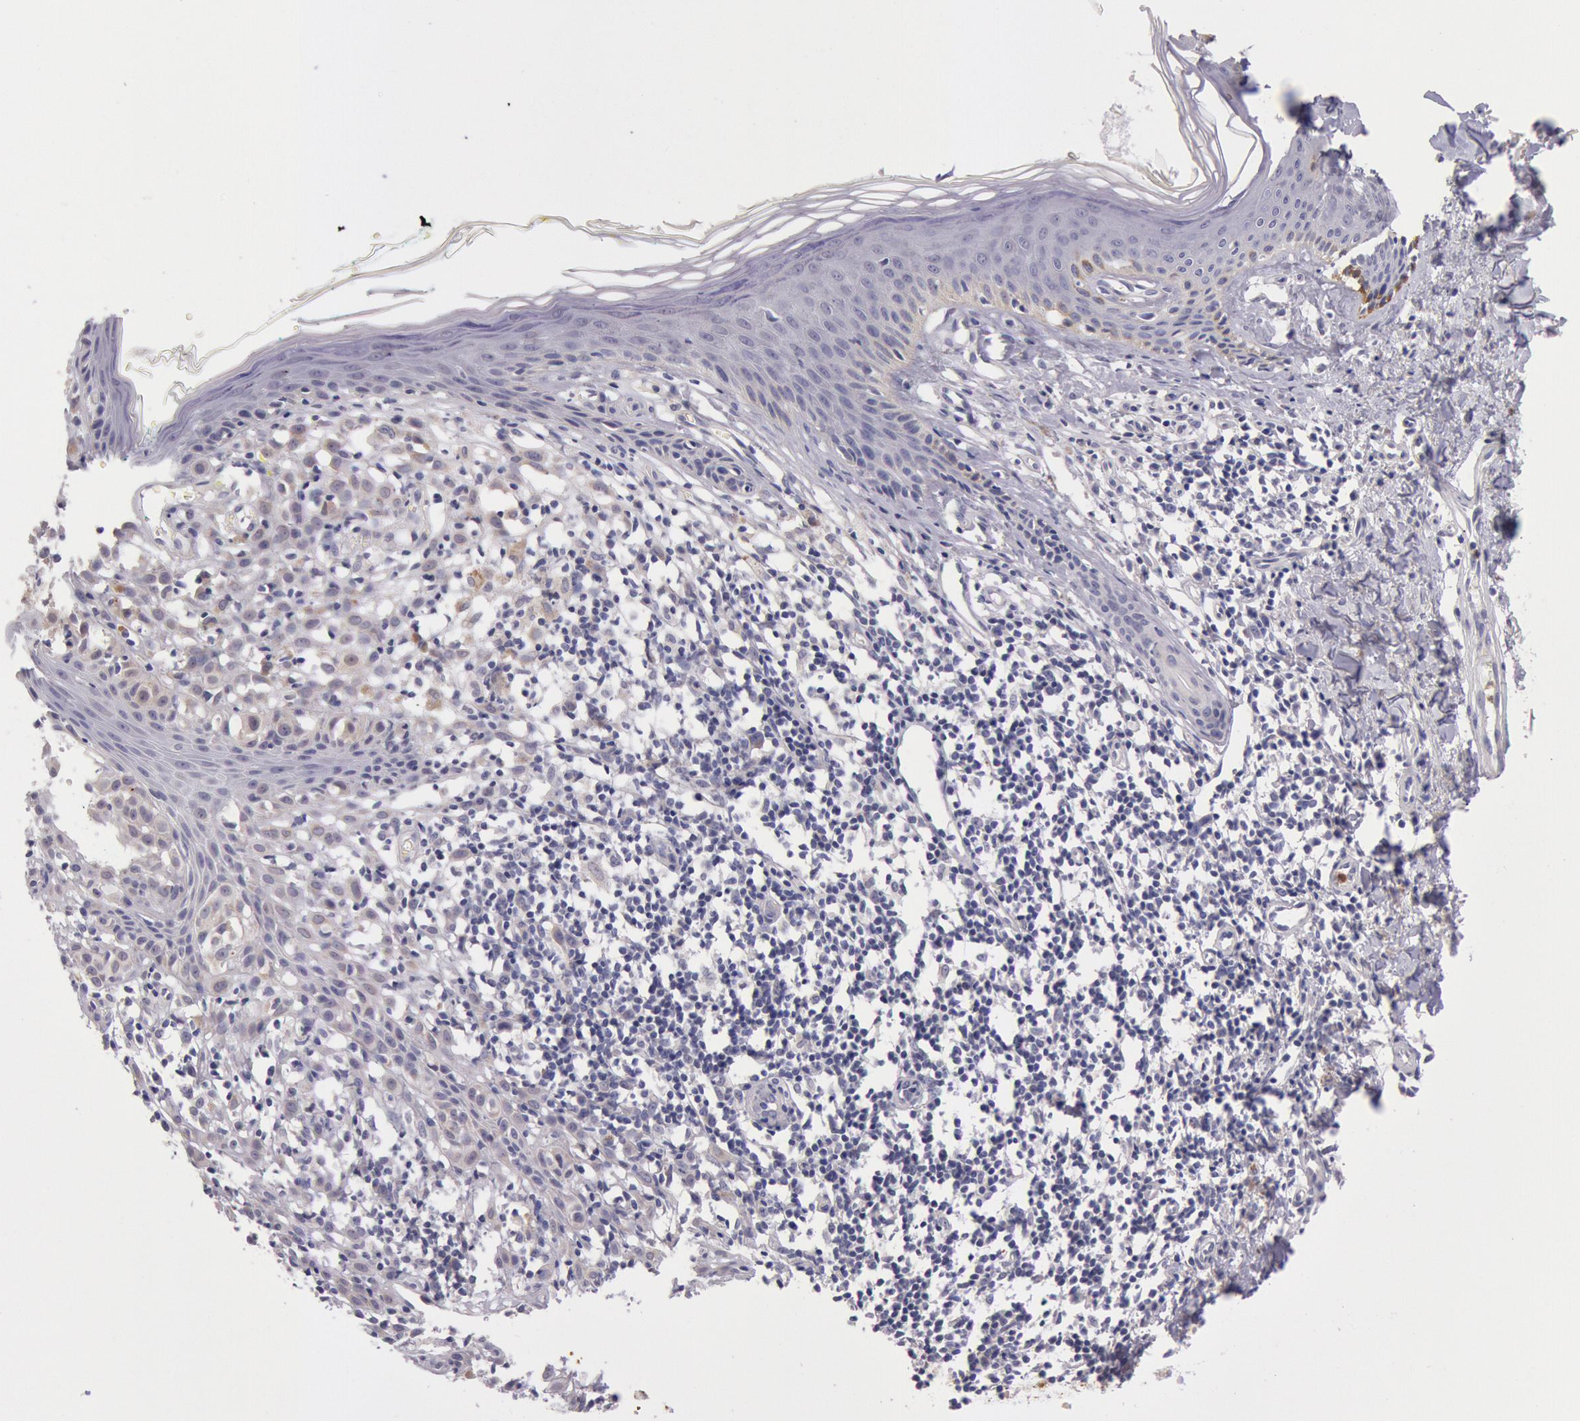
{"staining": {"intensity": "negative", "quantity": "none", "location": "none"}, "tissue": "melanoma", "cell_type": "Tumor cells", "image_type": "cancer", "snomed": [{"axis": "morphology", "description": "Malignant melanoma, NOS"}, {"axis": "topography", "description": "Skin"}], "caption": "An image of human melanoma is negative for staining in tumor cells.", "gene": "KDM6A", "patient": {"sex": "female", "age": 52}}